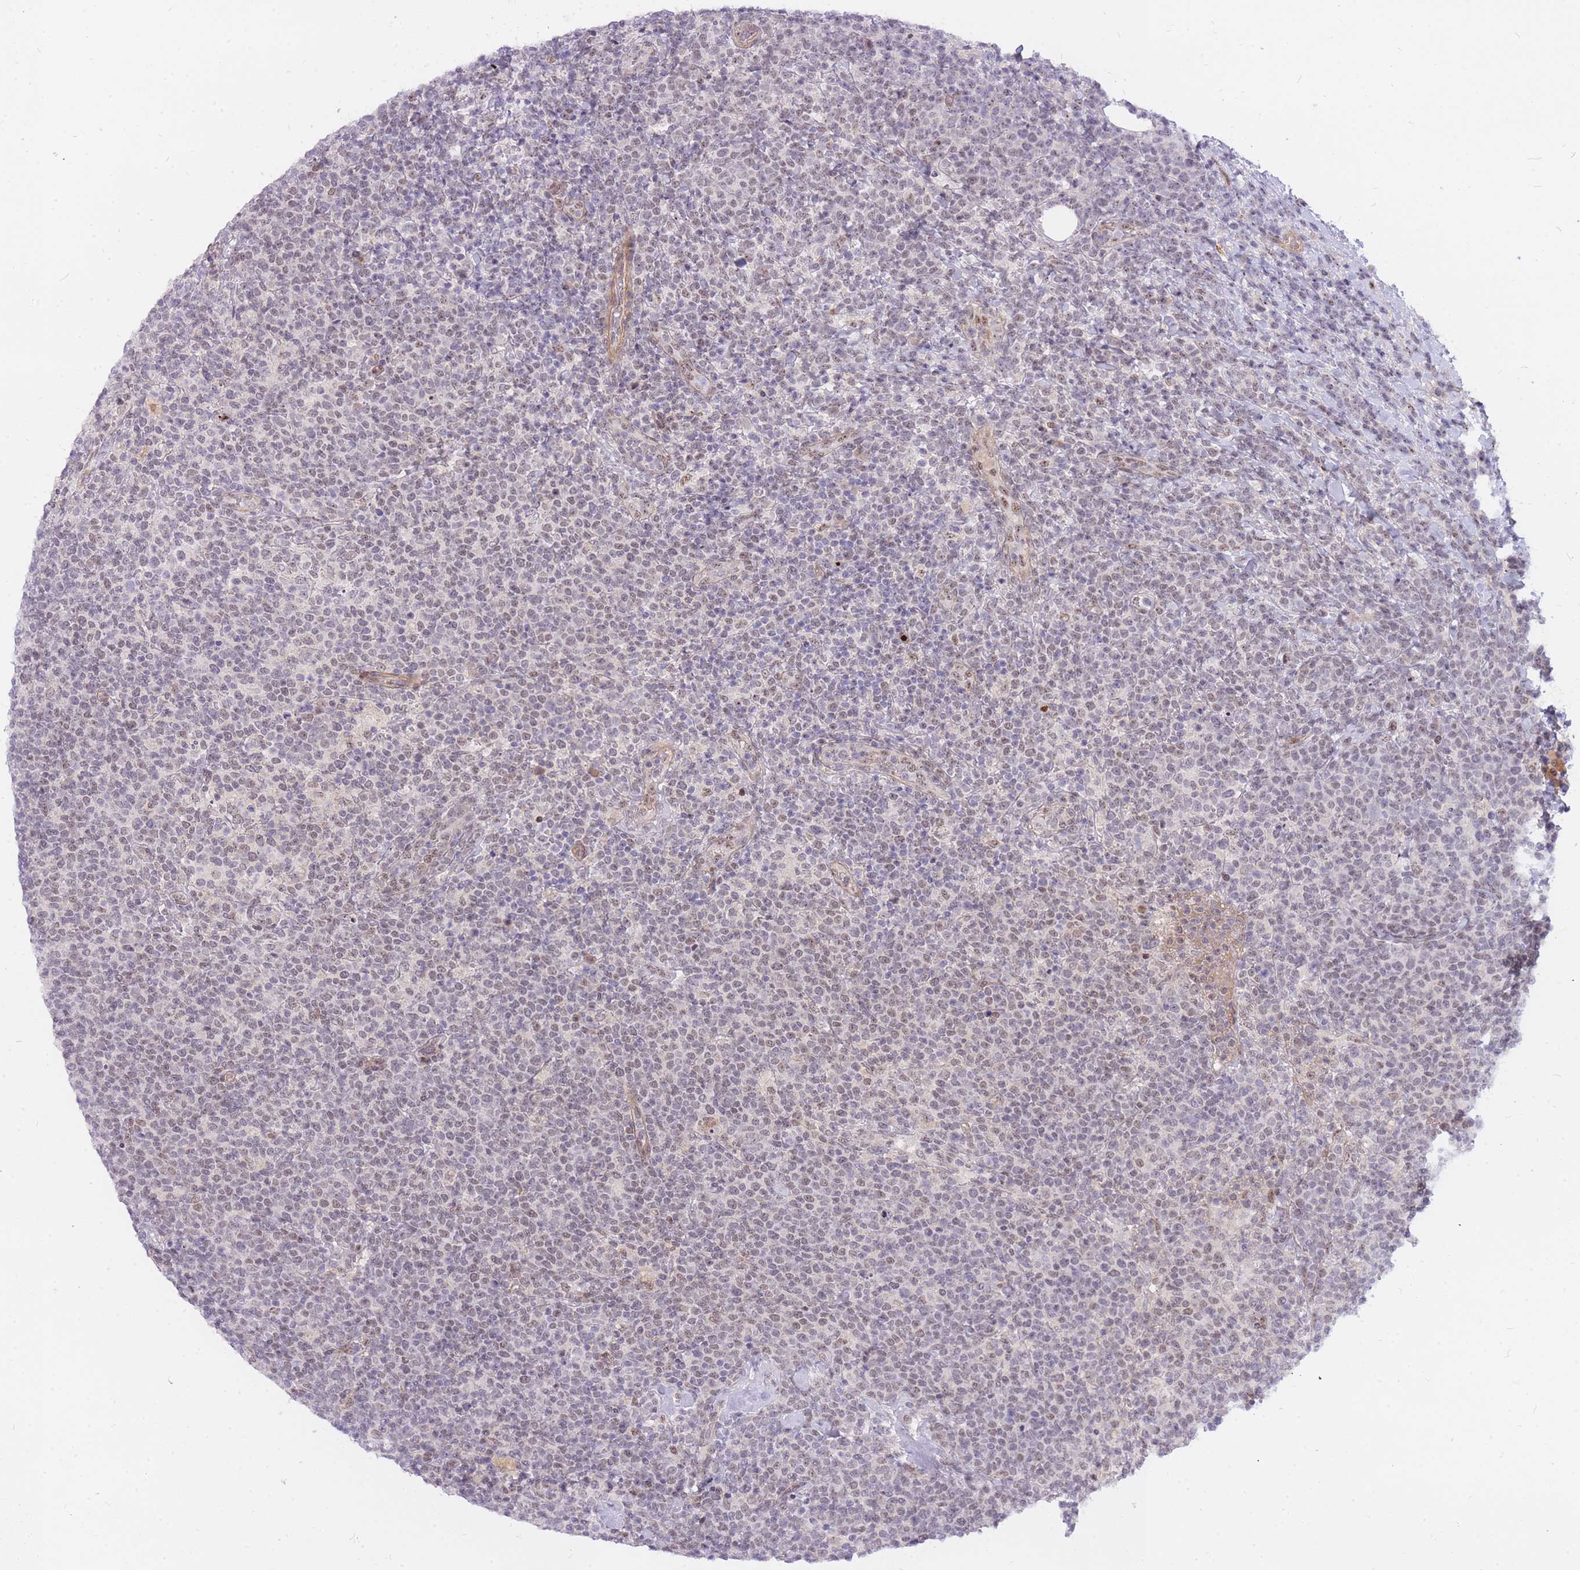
{"staining": {"intensity": "weak", "quantity": "25%-75%", "location": "nuclear"}, "tissue": "lymphoma", "cell_type": "Tumor cells", "image_type": "cancer", "snomed": [{"axis": "morphology", "description": "Malignant lymphoma, non-Hodgkin's type, High grade"}, {"axis": "topography", "description": "Lymph node"}], "caption": "Human malignant lymphoma, non-Hodgkin's type (high-grade) stained with a brown dye exhibits weak nuclear positive expression in approximately 25%-75% of tumor cells.", "gene": "TLE2", "patient": {"sex": "male", "age": 61}}